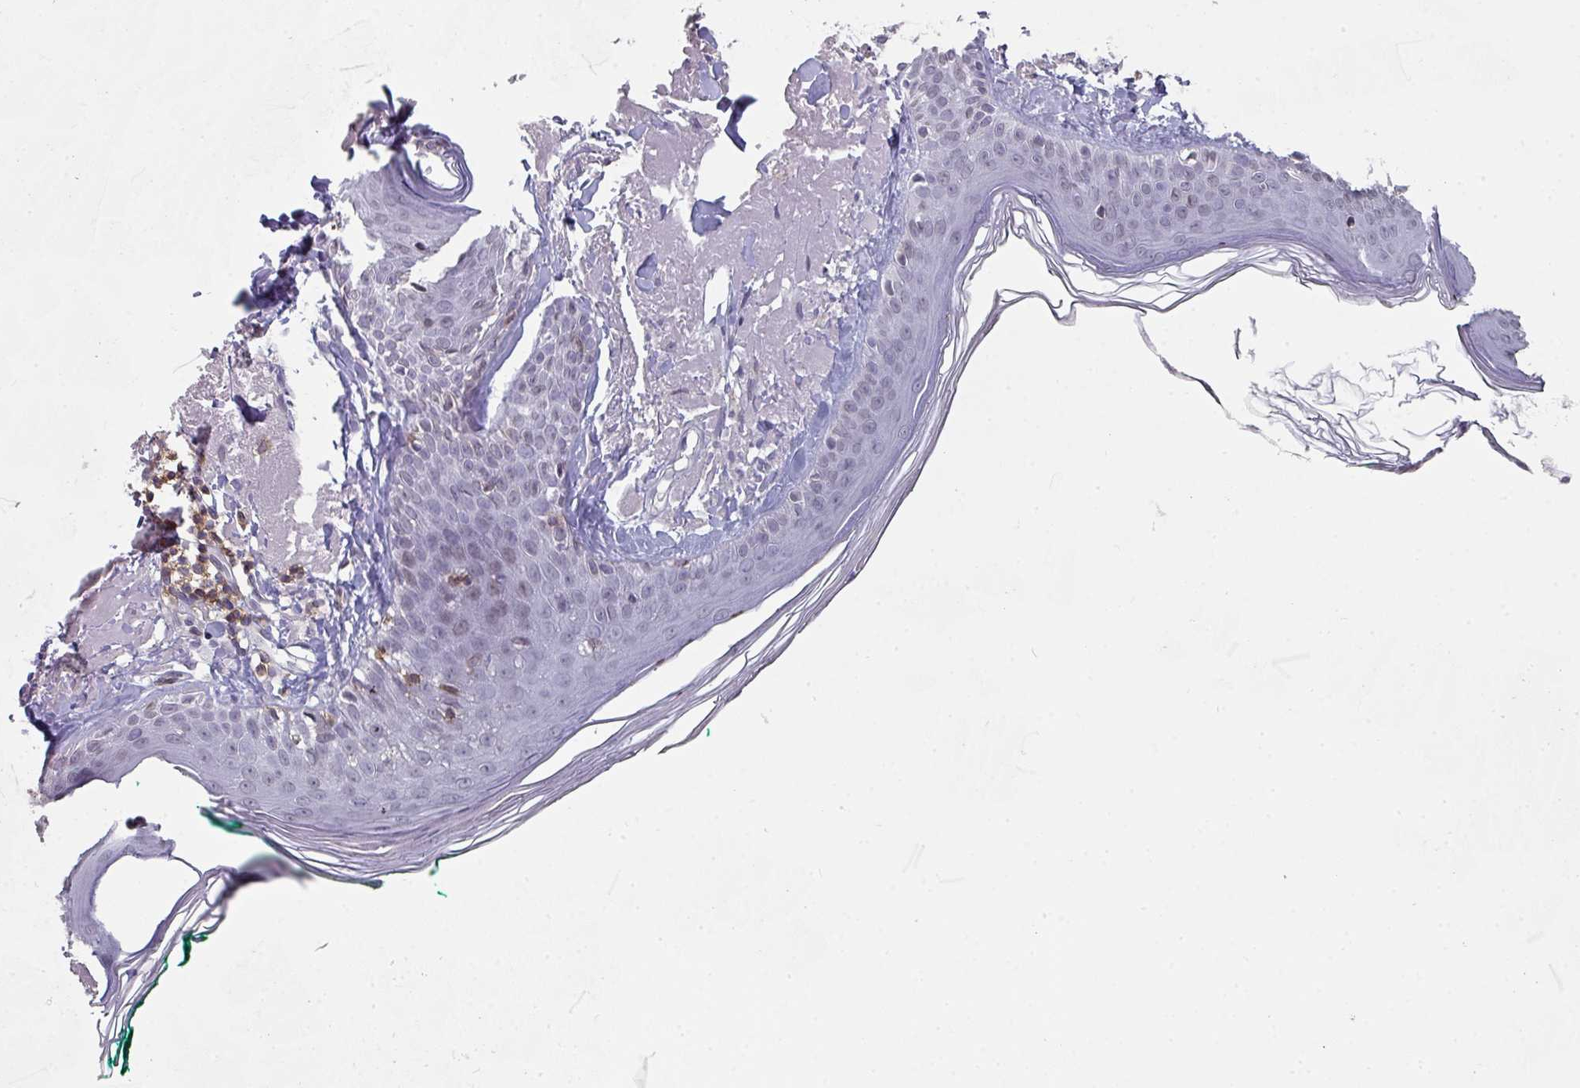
{"staining": {"intensity": "negative", "quantity": "none", "location": "none"}, "tissue": "skin", "cell_type": "Fibroblasts", "image_type": "normal", "snomed": [{"axis": "morphology", "description": "Normal tissue, NOS"}, {"axis": "morphology", "description": "Malignant melanoma, NOS"}, {"axis": "topography", "description": "Skin"}], "caption": "DAB immunohistochemical staining of unremarkable human skin reveals no significant staining in fibroblasts. The staining was performed using DAB to visualize the protein expression in brown, while the nuclei were stained in blue with hematoxylin (Magnification: 20x).", "gene": "RASAL3", "patient": {"sex": "male", "age": 80}}